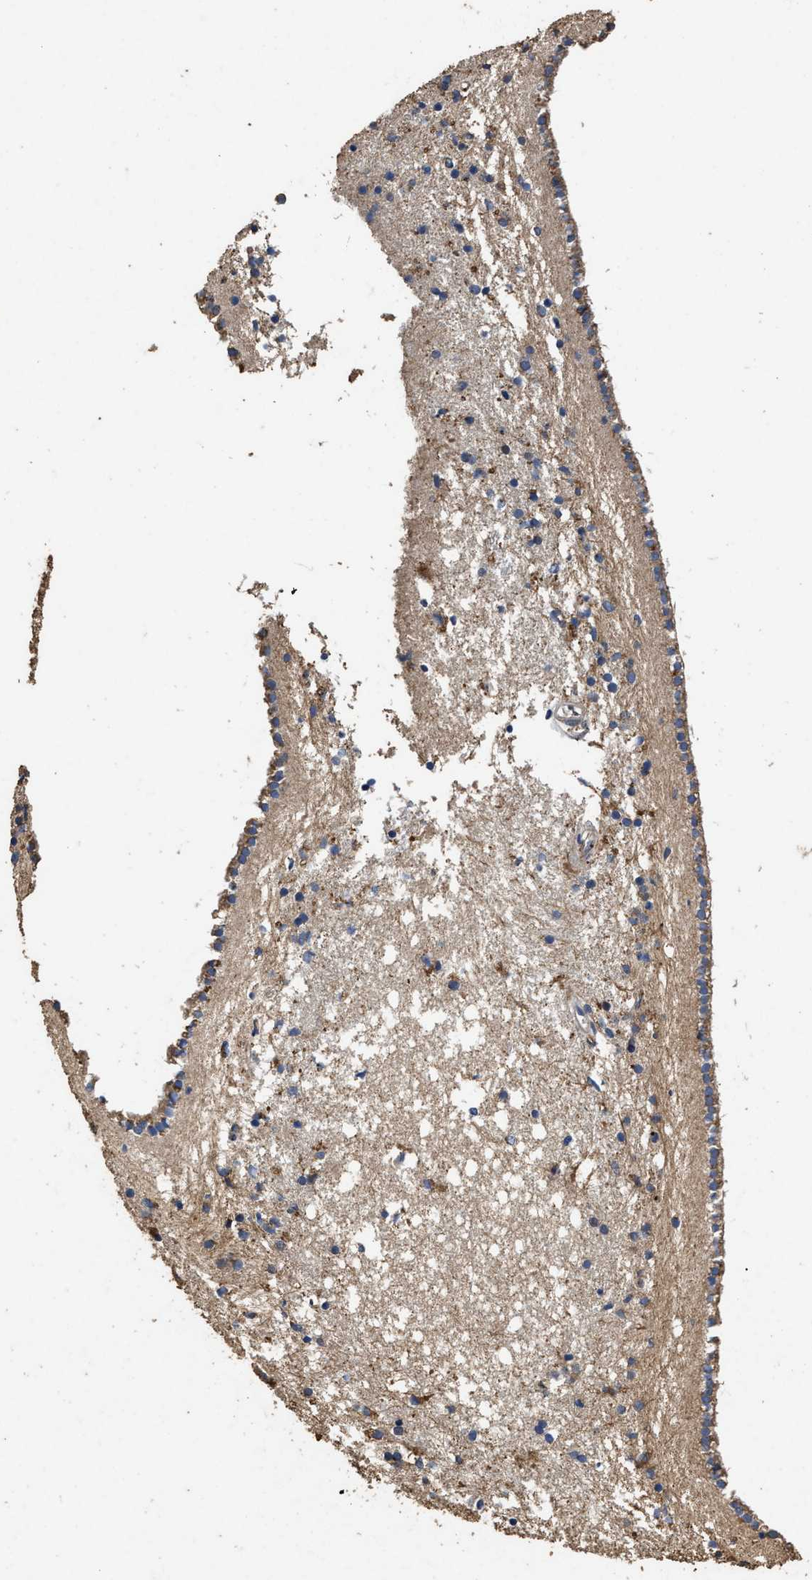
{"staining": {"intensity": "moderate", "quantity": "<25%", "location": "cytoplasmic/membranous"}, "tissue": "caudate", "cell_type": "Glial cells", "image_type": "normal", "snomed": [{"axis": "morphology", "description": "Normal tissue, NOS"}, {"axis": "topography", "description": "Lateral ventricle wall"}], "caption": "Moderate cytoplasmic/membranous staining for a protein is identified in about <25% of glial cells of unremarkable caudate using IHC.", "gene": "TPST2", "patient": {"sex": "male", "age": 45}}